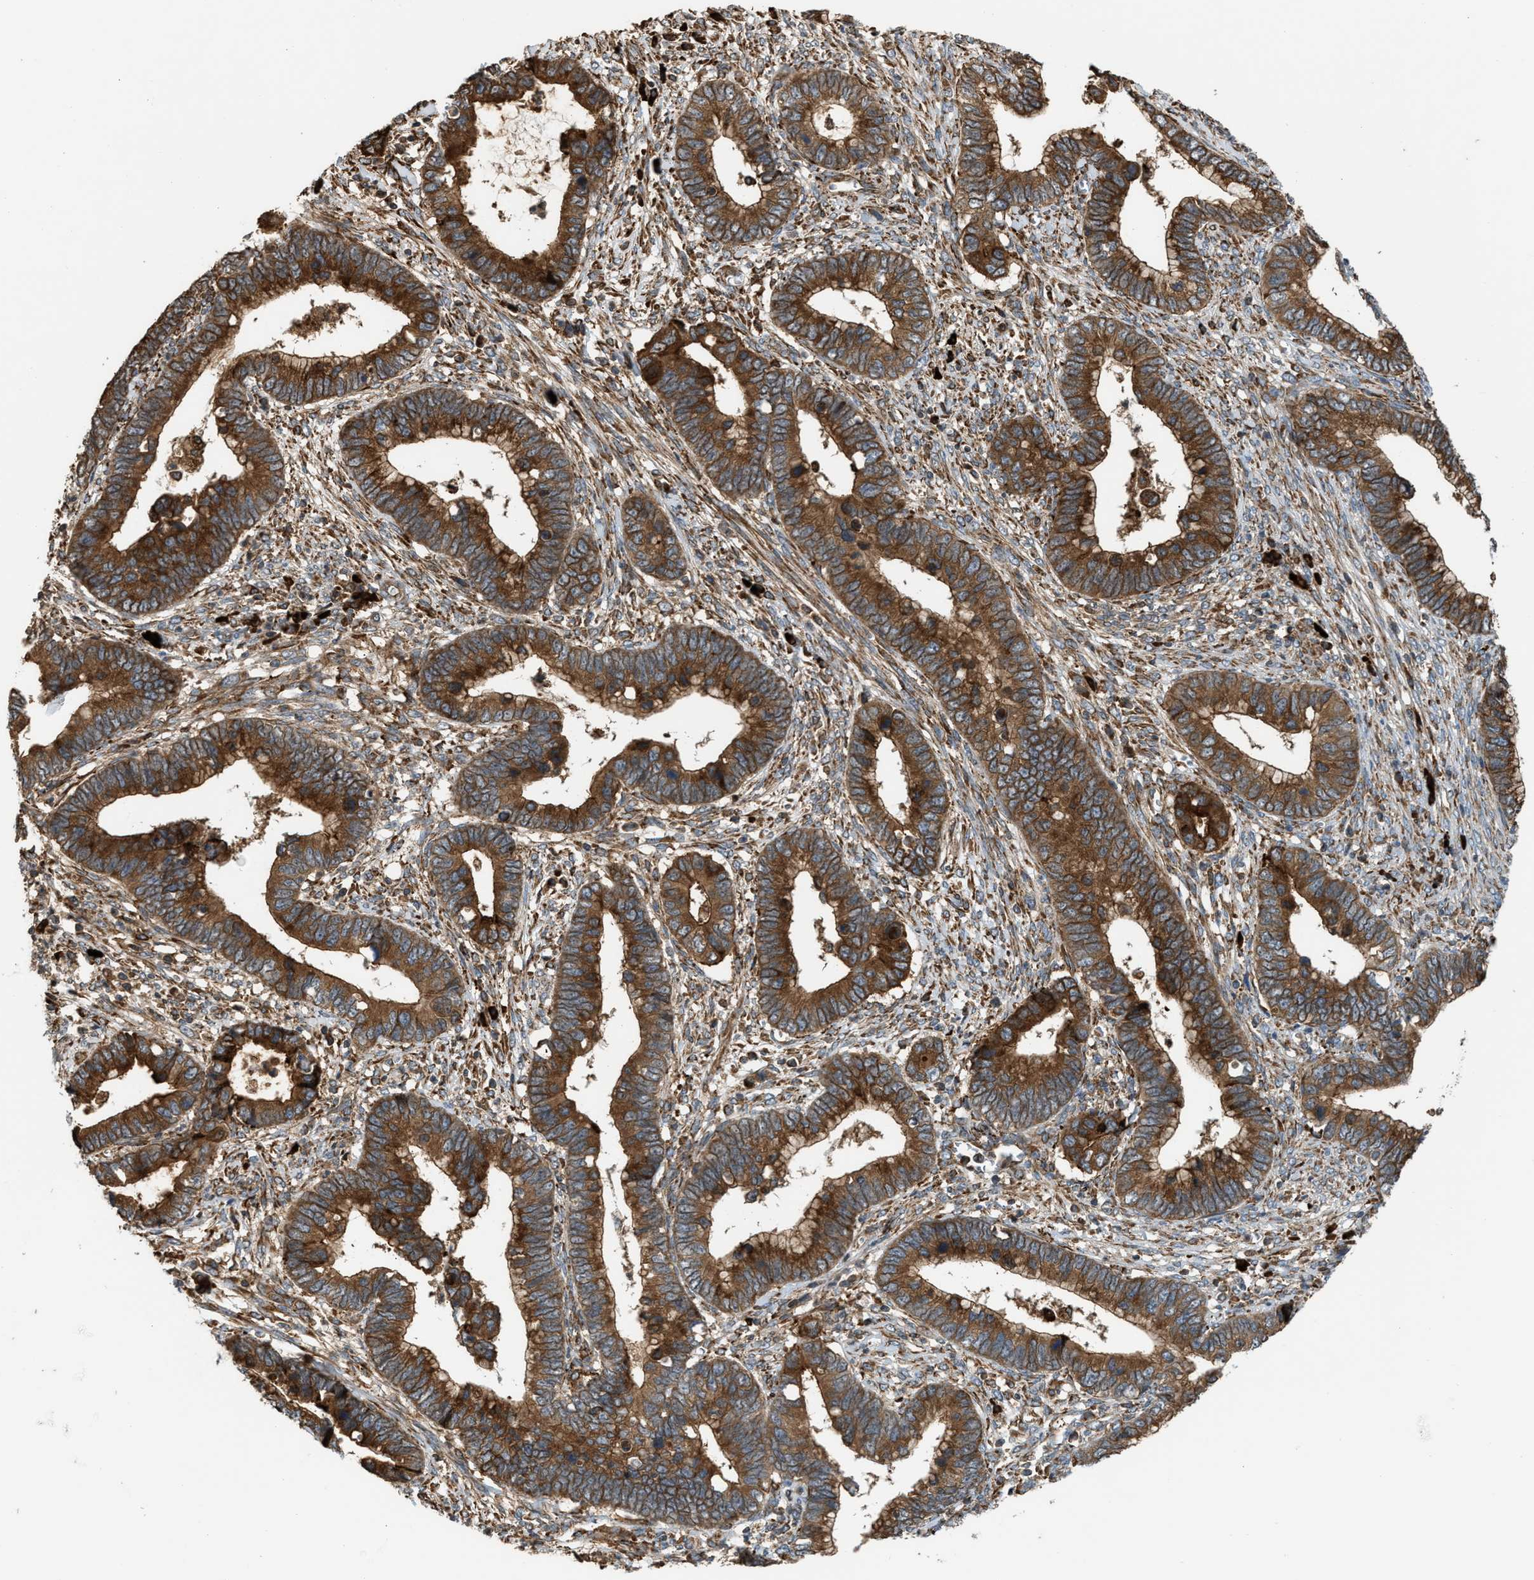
{"staining": {"intensity": "strong", "quantity": ">75%", "location": "cytoplasmic/membranous"}, "tissue": "cervical cancer", "cell_type": "Tumor cells", "image_type": "cancer", "snomed": [{"axis": "morphology", "description": "Adenocarcinoma, NOS"}, {"axis": "topography", "description": "Cervix"}], "caption": "Human cervical adenocarcinoma stained with a protein marker demonstrates strong staining in tumor cells.", "gene": "BAIAP2L1", "patient": {"sex": "female", "age": 44}}